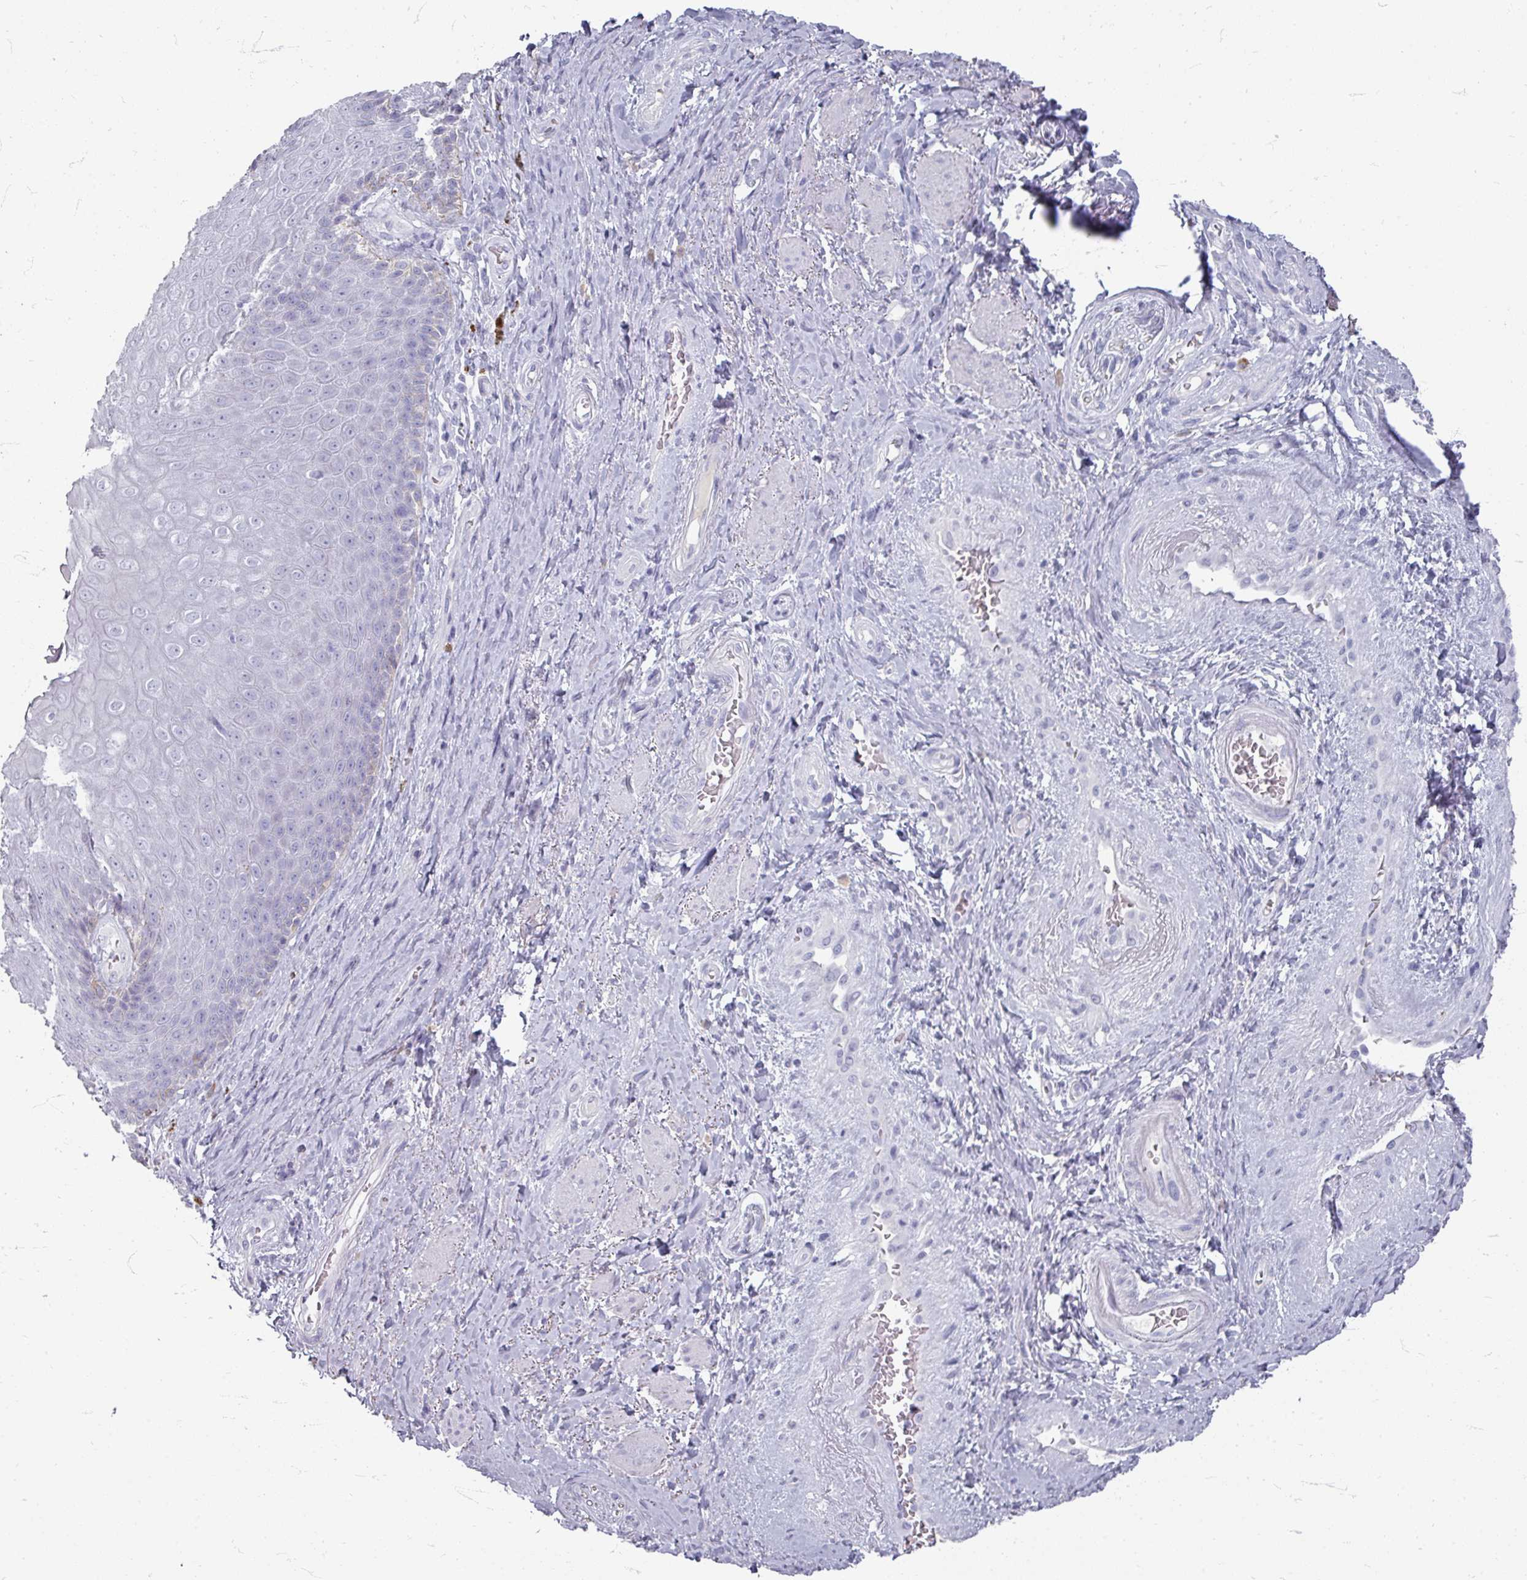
{"staining": {"intensity": "negative", "quantity": "none", "location": "none"}, "tissue": "skin", "cell_type": "Epidermal cells", "image_type": "normal", "snomed": [{"axis": "morphology", "description": "Normal tissue, NOS"}, {"axis": "topography", "description": "Anal"}, {"axis": "topography", "description": "Peripheral nerve tissue"}], "caption": "An immunohistochemistry image of benign skin is shown. There is no staining in epidermal cells of skin.", "gene": "ZNF878", "patient": {"sex": "male", "age": 53}}